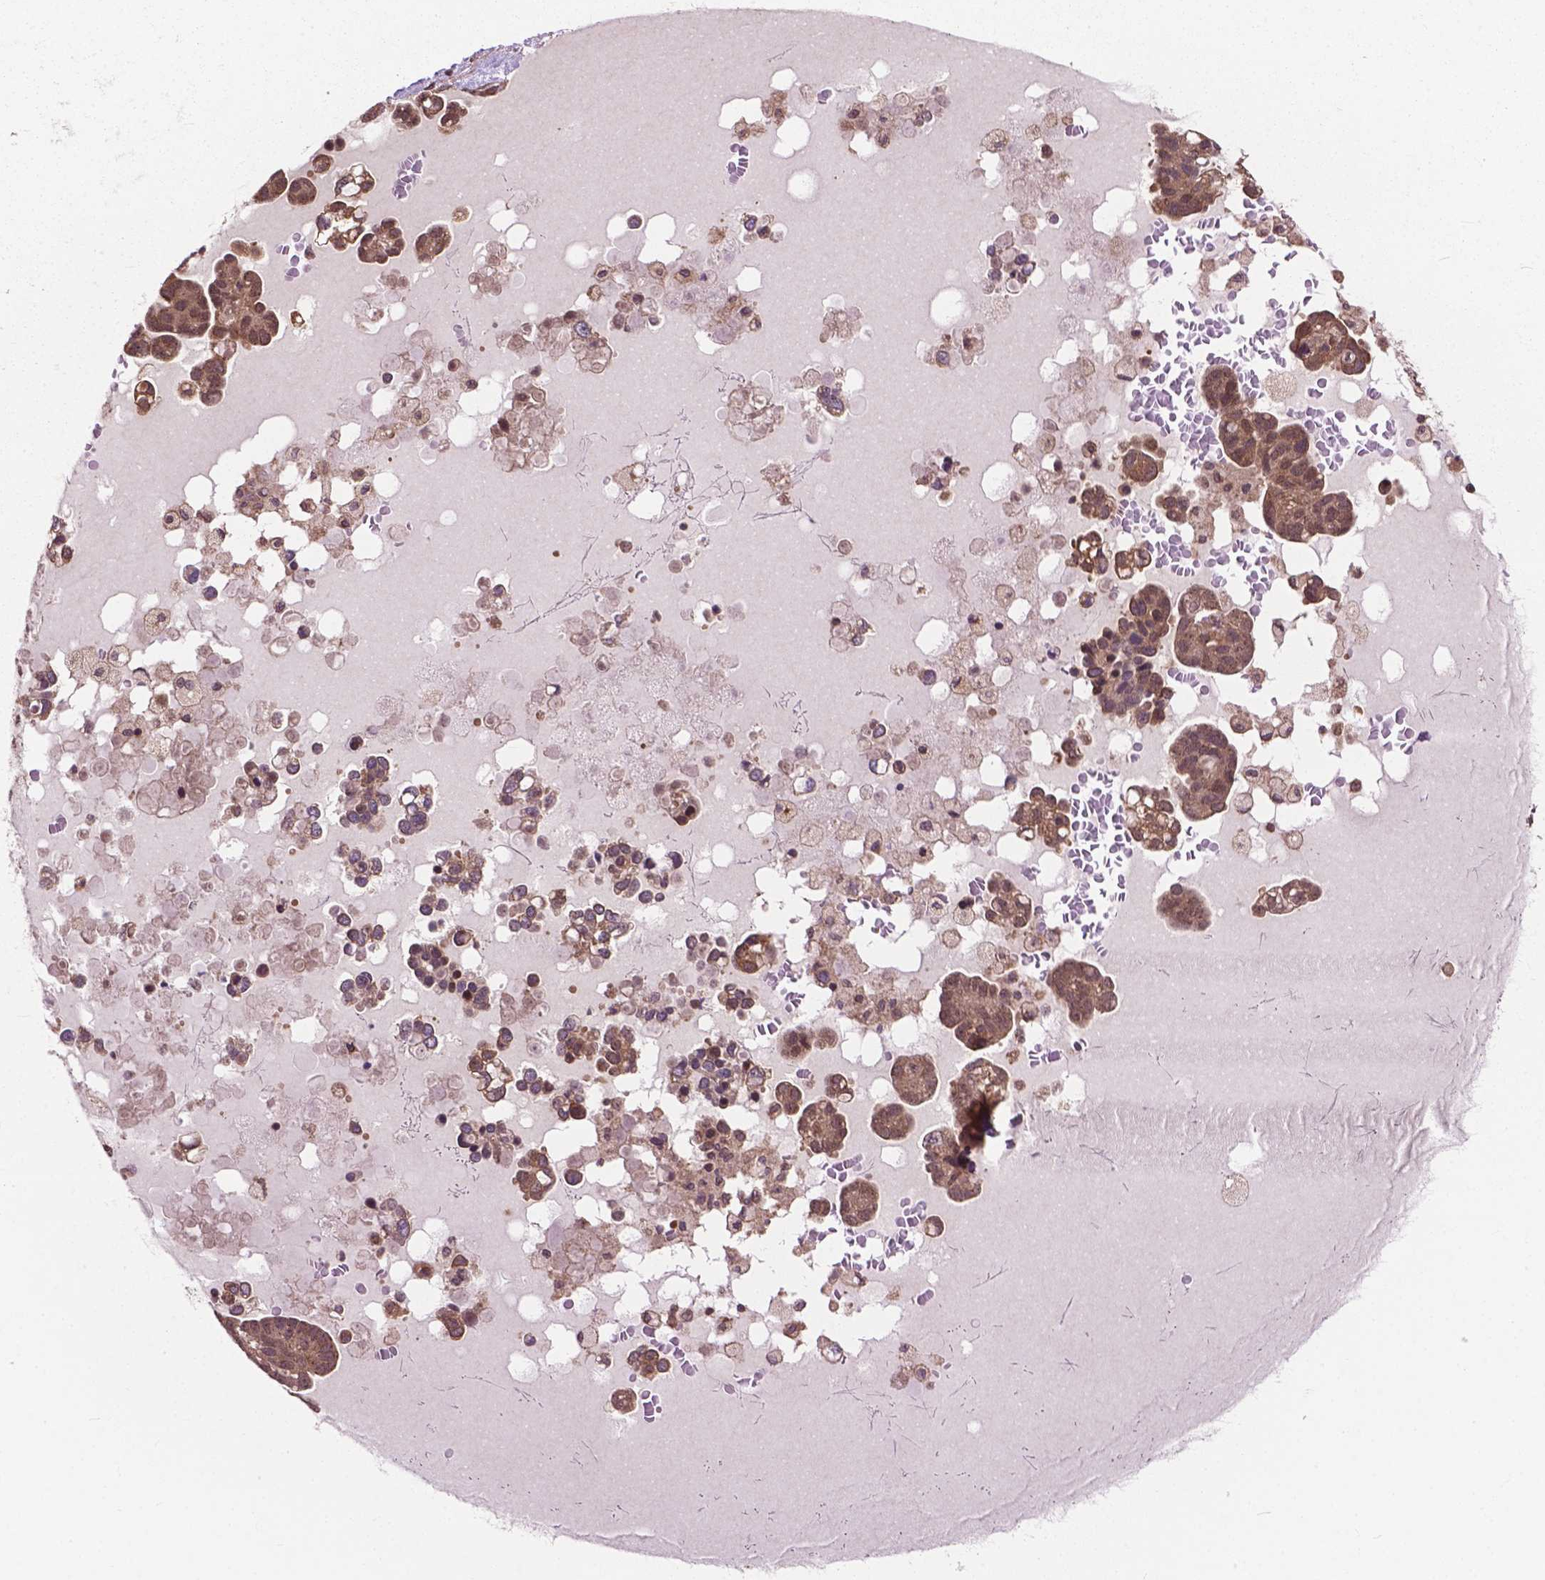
{"staining": {"intensity": "moderate", "quantity": ">75%", "location": "cytoplasmic/membranous"}, "tissue": "ovarian cancer", "cell_type": "Tumor cells", "image_type": "cancer", "snomed": [{"axis": "morphology", "description": "Cystadenocarcinoma, serous, NOS"}, {"axis": "topography", "description": "Ovary"}], "caption": "Ovarian serous cystadenocarcinoma was stained to show a protein in brown. There is medium levels of moderate cytoplasmic/membranous staining in about >75% of tumor cells.", "gene": "PPP1CB", "patient": {"sex": "female", "age": 54}}